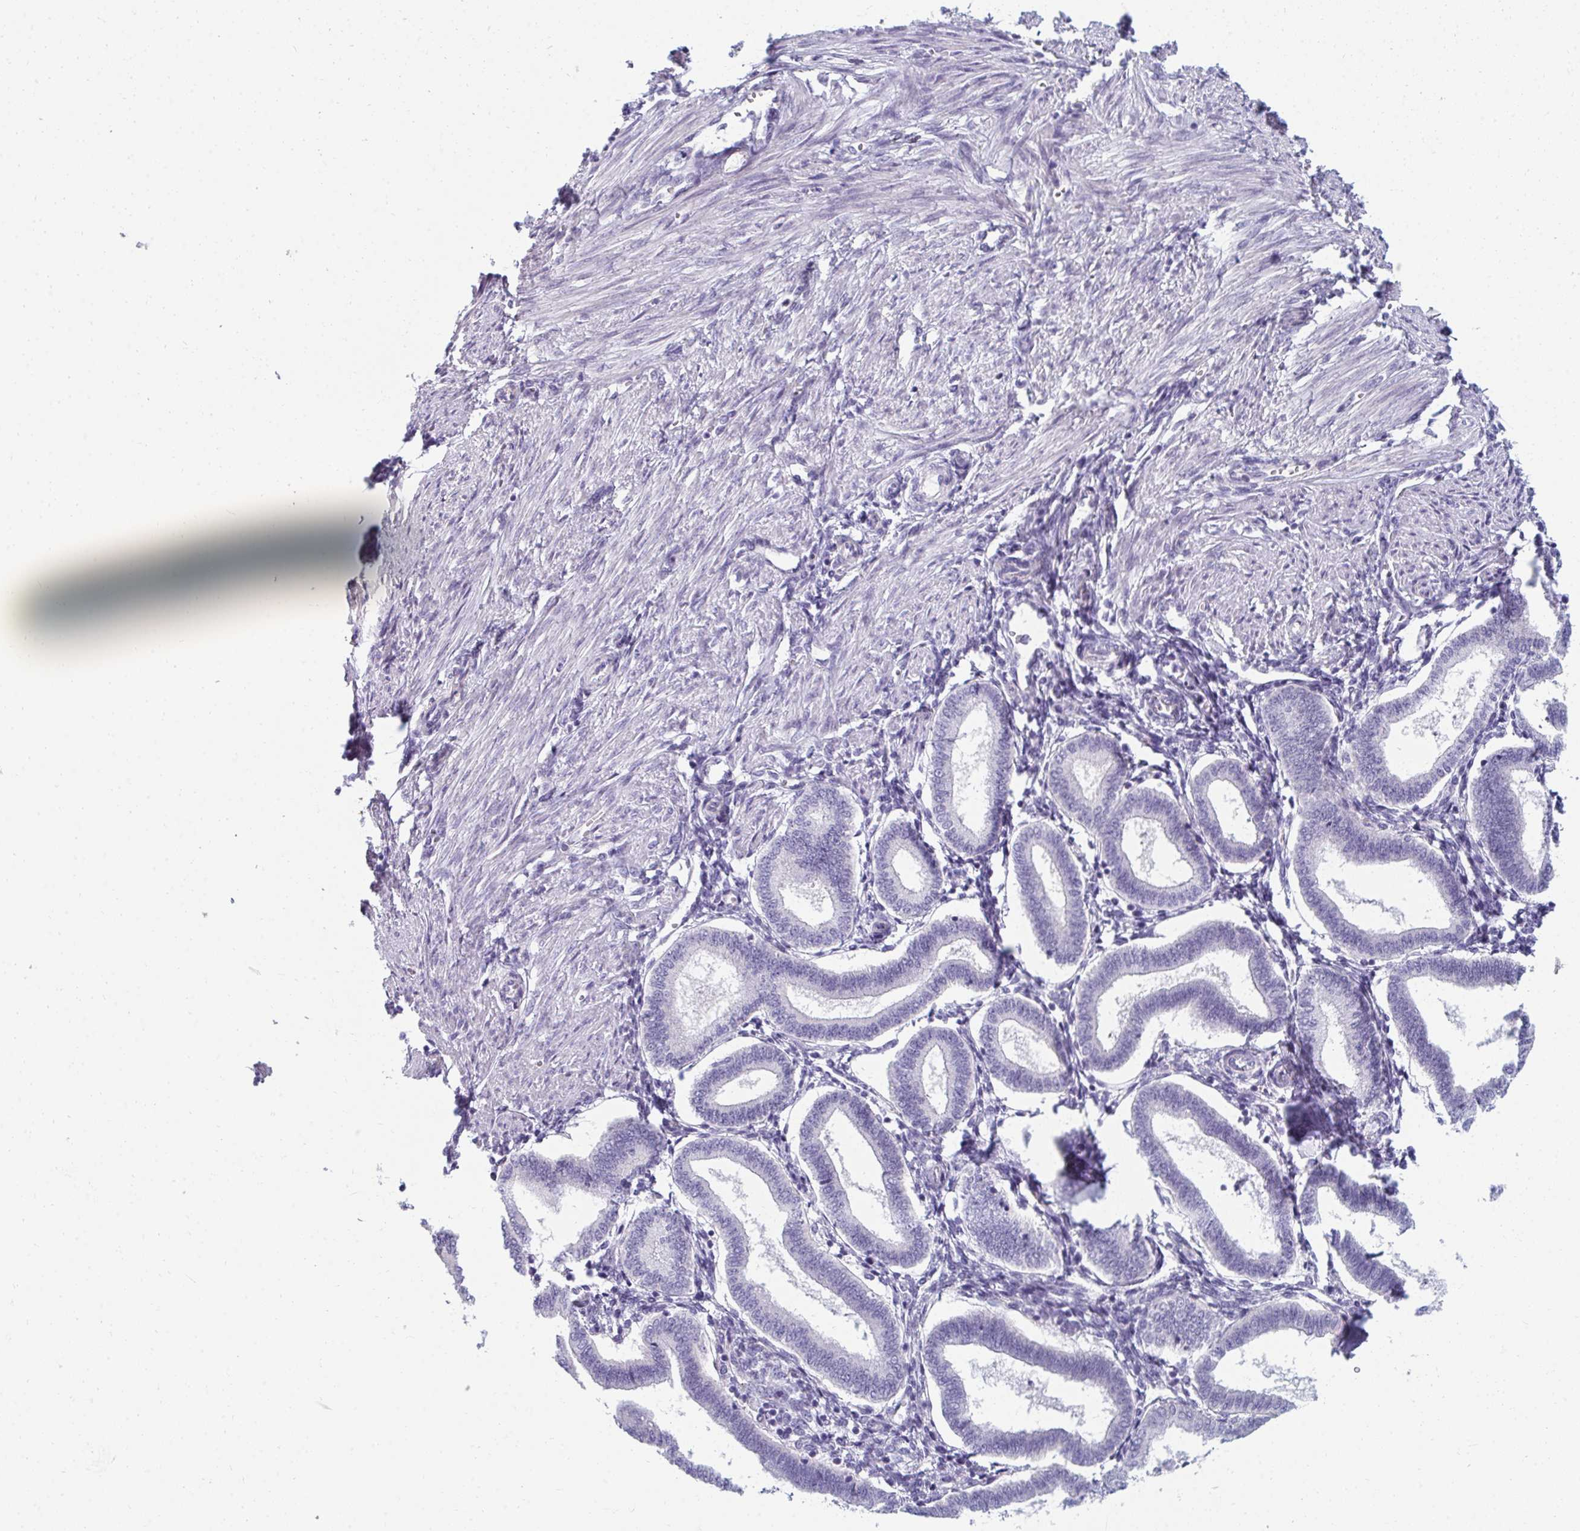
{"staining": {"intensity": "negative", "quantity": "none", "location": "none"}, "tissue": "endometrium", "cell_type": "Cells in endometrial stroma", "image_type": "normal", "snomed": [{"axis": "morphology", "description": "Normal tissue, NOS"}, {"axis": "topography", "description": "Endometrium"}], "caption": "Immunohistochemistry (IHC) of unremarkable human endometrium exhibits no expression in cells in endometrial stroma.", "gene": "EIF1AD", "patient": {"sex": "female", "age": 24}}